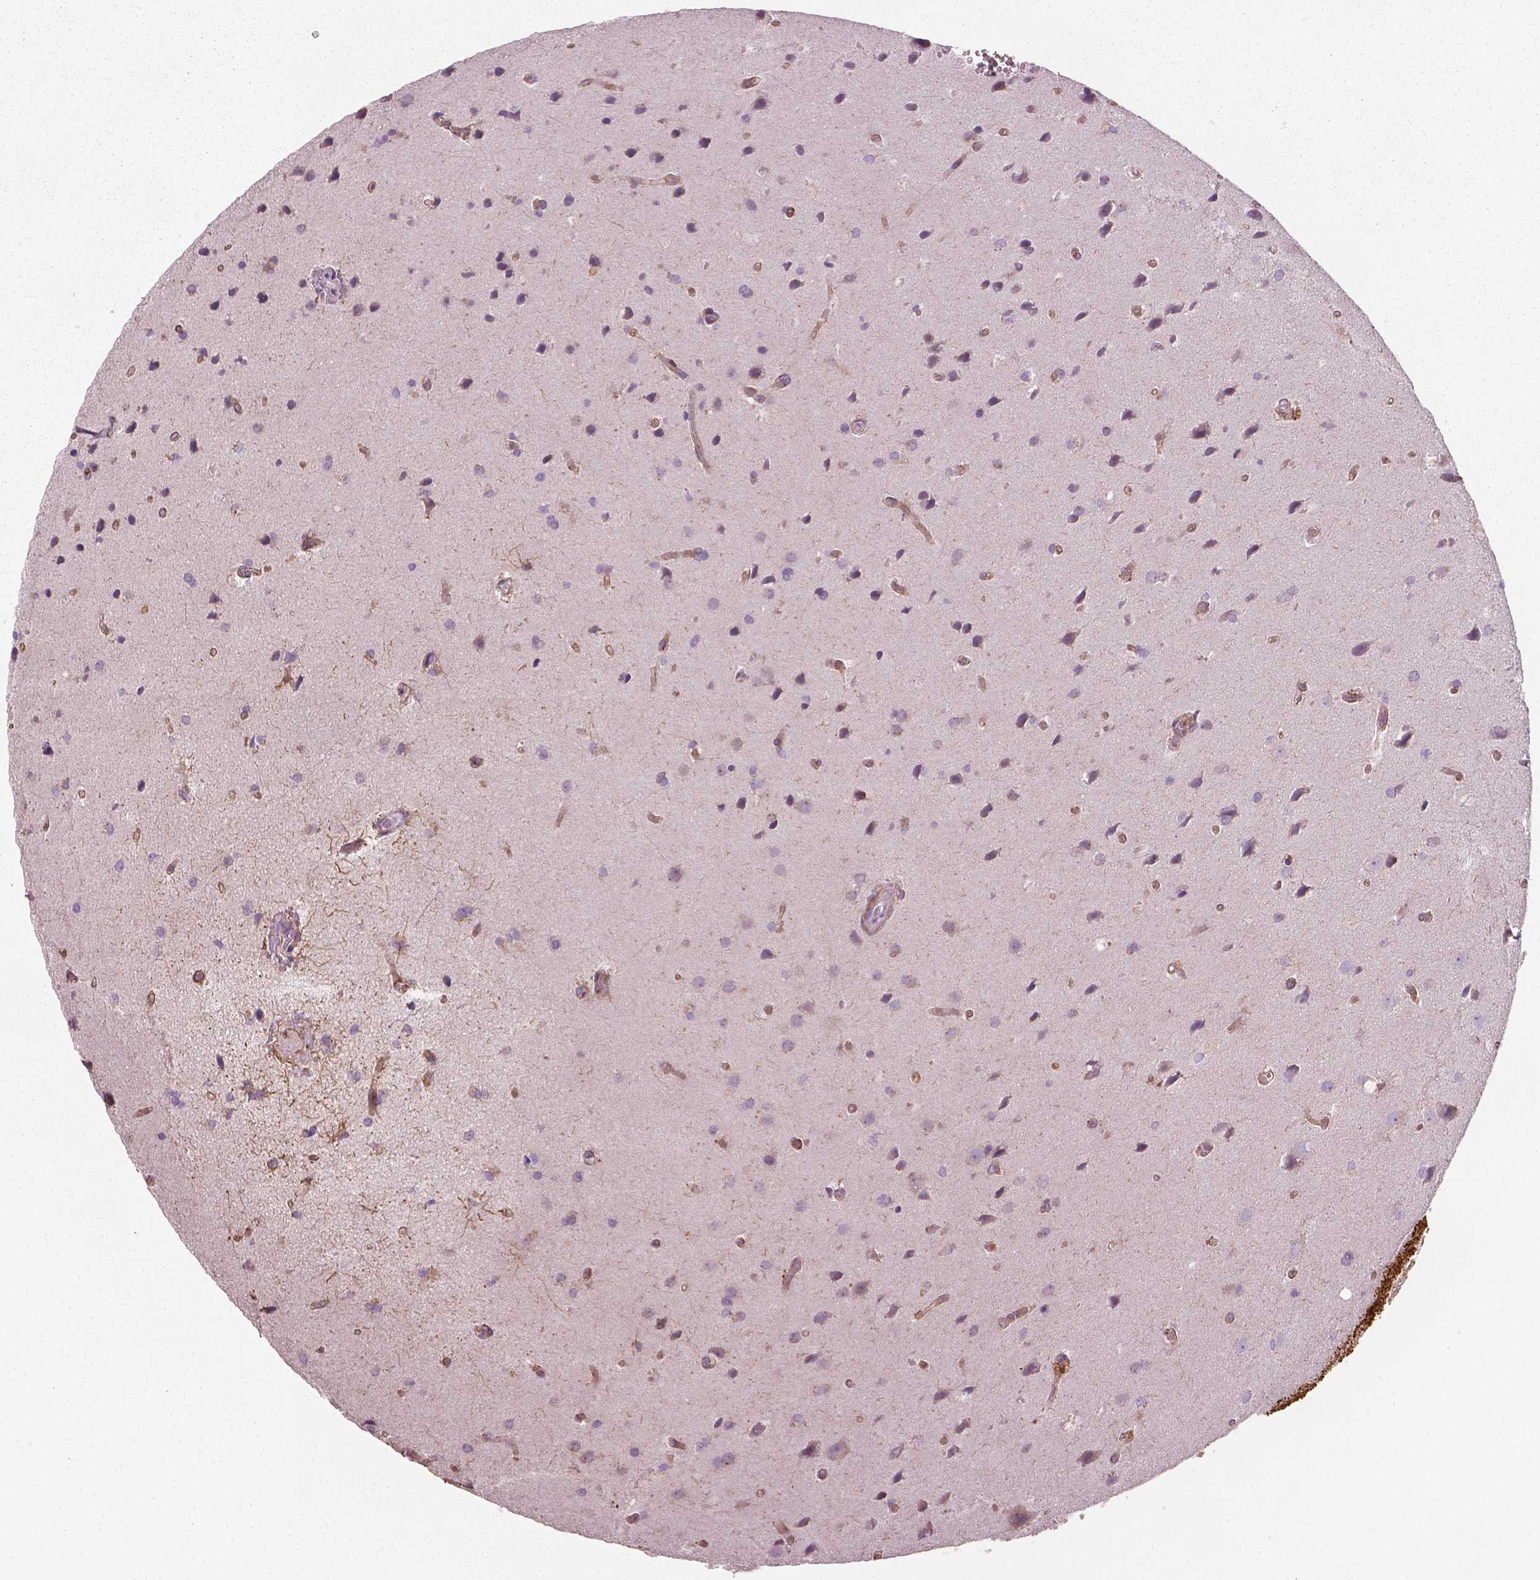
{"staining": {"intensity": "negative", "quantity": "none", "location": "none"}, "tissue": "glioma", "cell_type": "Tumor cells", "image_type": "cancer", "snomed": [{"axis": "morphology", "description": "Glioma, malignant, Low grade"}, {"axis": "topography", "description": "Brain"}], "caption": "Human low-grade glioma (malignant) stained for a protein using immunohistochemistry (IHC) displays no expression in tumor cells.", "gene": "PTX3", "patient": {"sex": "male", "age": 58}}